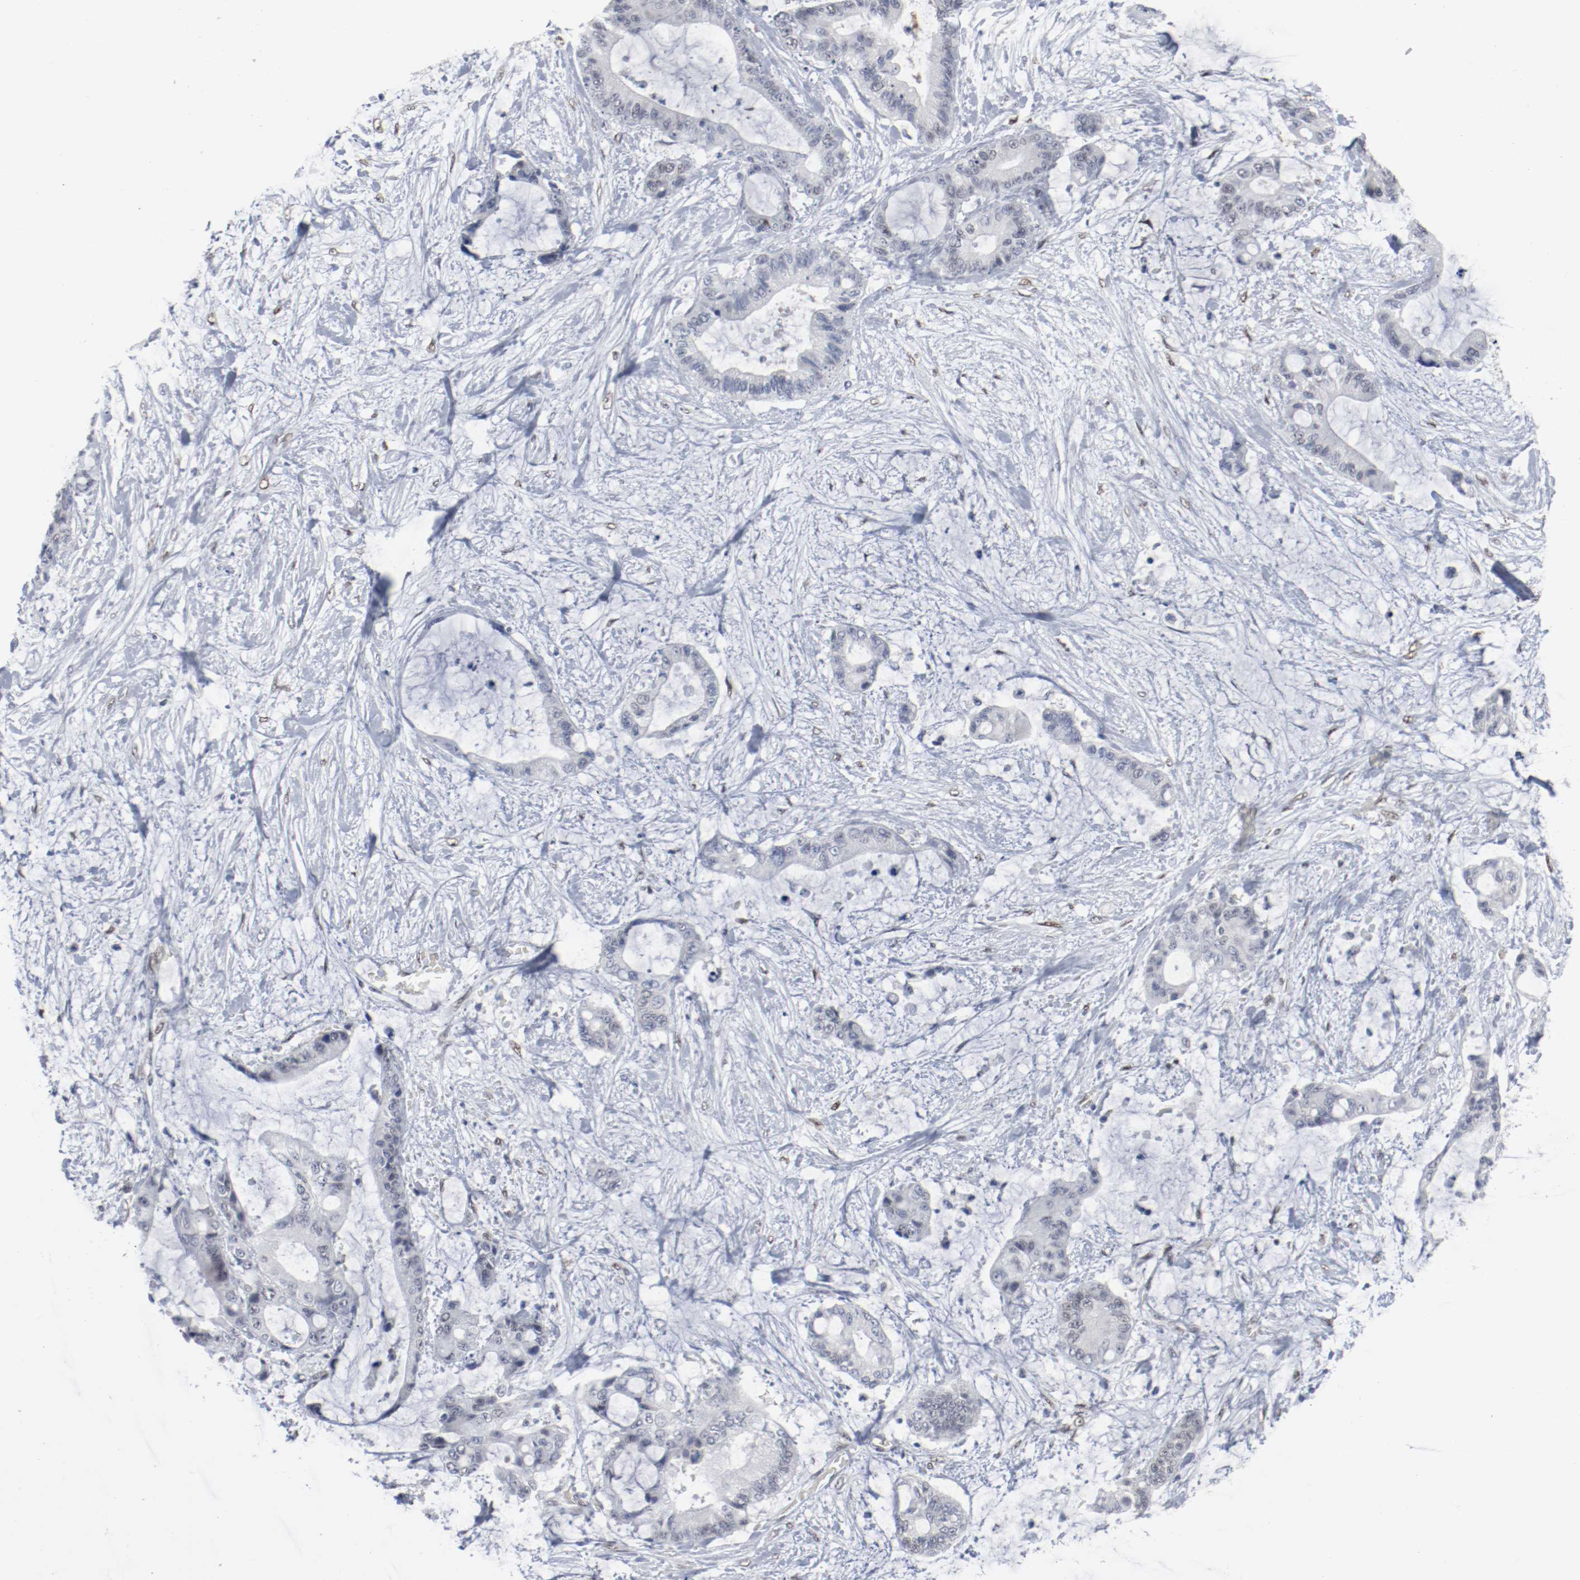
{"staining": {"intensity": "negative", "quantity": "none", "location": "none"}, "tissue": "liver cancer", "cell_type": "Tumor cells", "image_type": "cancer", "snomed": [{"axis": "morphology", "description": "Cholangiocarcinoma"}, {"axis": "topography", "description": "Liver"}], "caption": "Immunohistochemical staining of liver cholangiocarcinoma shows no significant positivity in tumor cells.", "gene": "ATF7", "patient": {"sex": "female", "age": 73}}